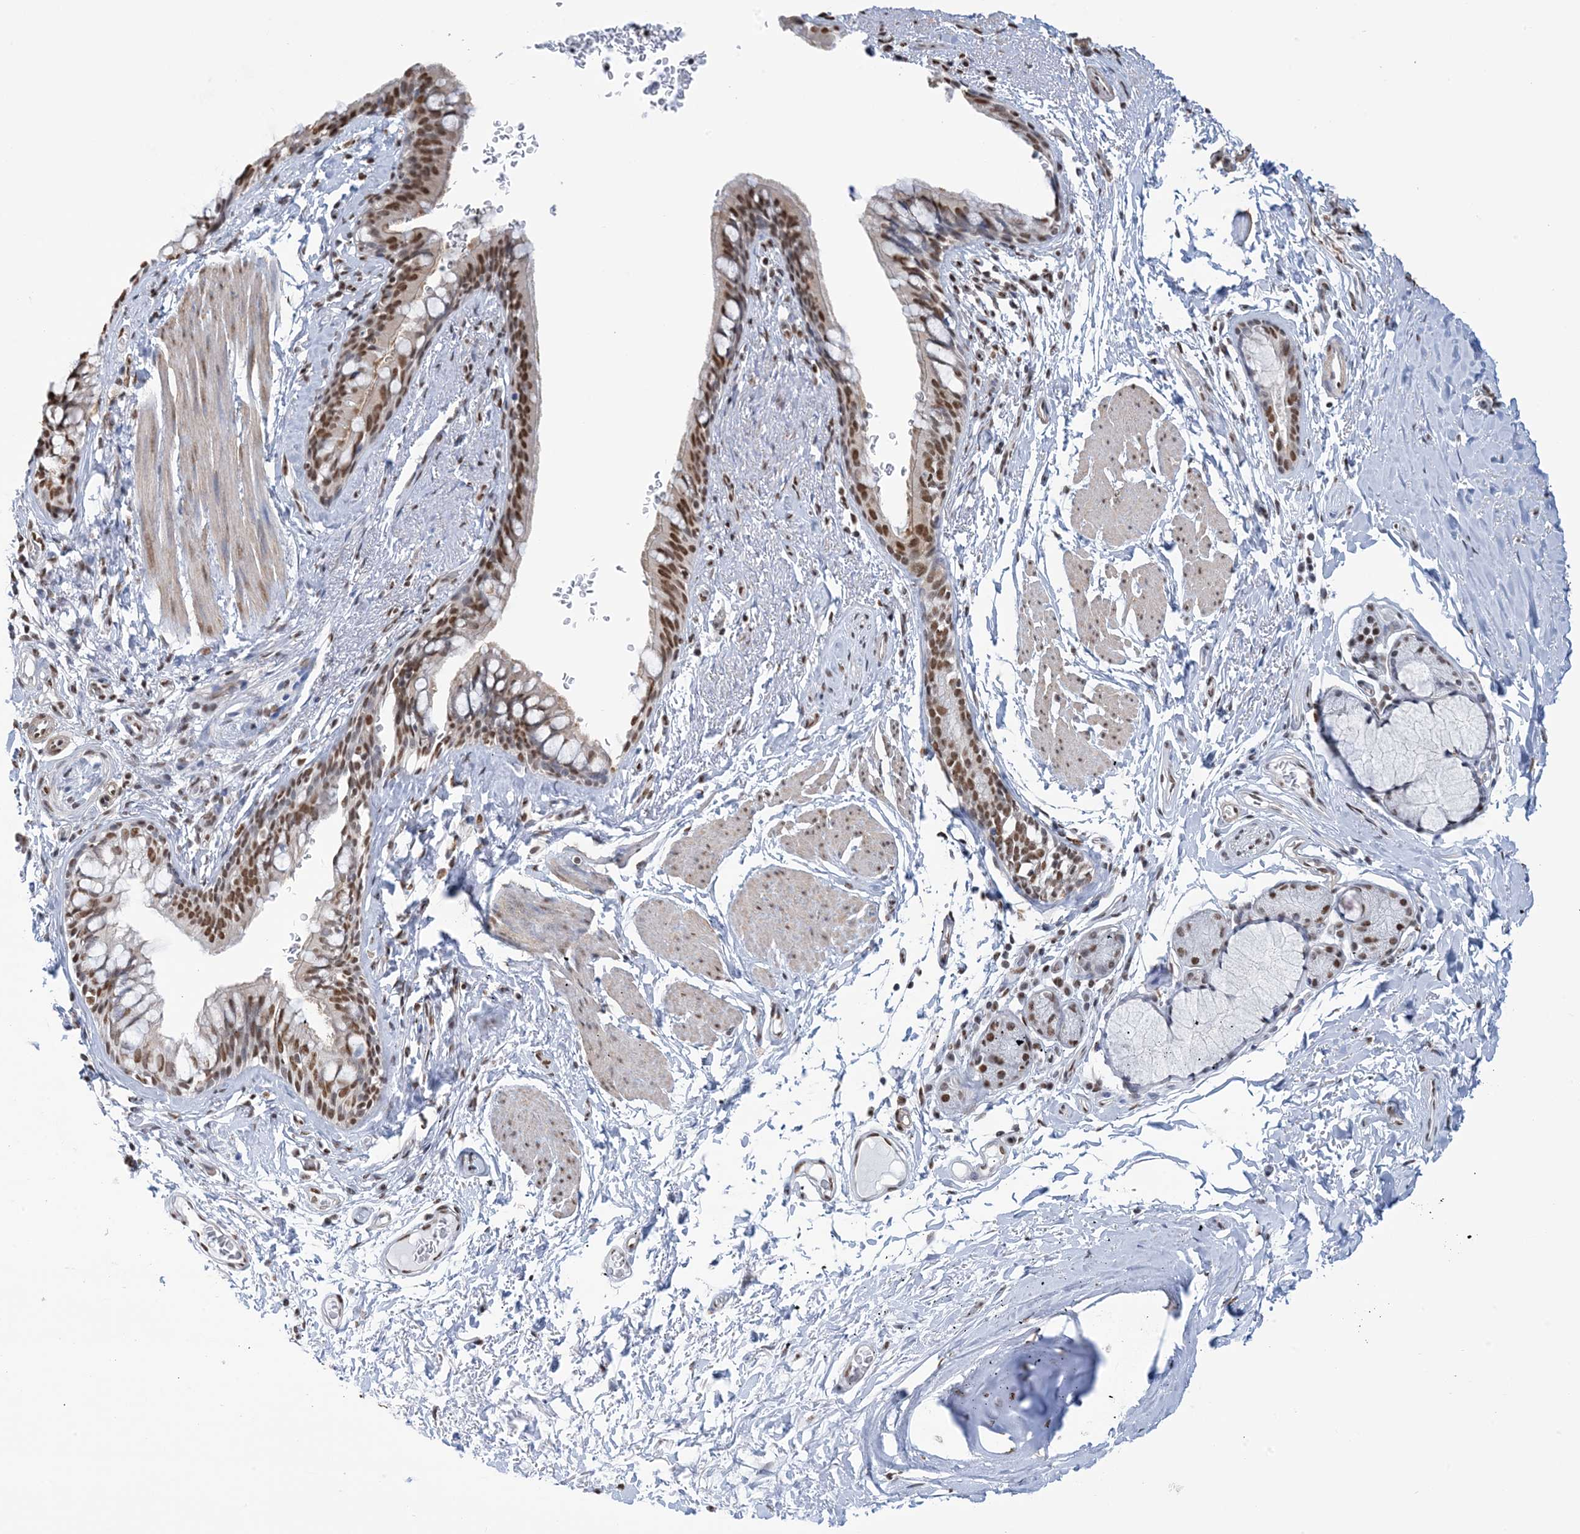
{"staining": {"intensity": "strong", "quantity": ">75%", "location": "nuclear"}, "tissue": "bronchus", "cell_type": "Respiratory epithelial cells", "image_type": "normal", "snomed": [{"axis": "morphology", "description": "Normal tissue, NOS"}, {"axis": "topography", "description": "Cartilage tissue"}, {"axis": "topography", "description": "Bronchus"}], "caption": "Immunohistochemical staining of benign bronchus reveals strong nuclear protein staining in about >75% of respiratory epithelial cells. Nuclei are stained in blue.", "gene": "ZNF792", "patient": {"sex": "female", "age": 36}}